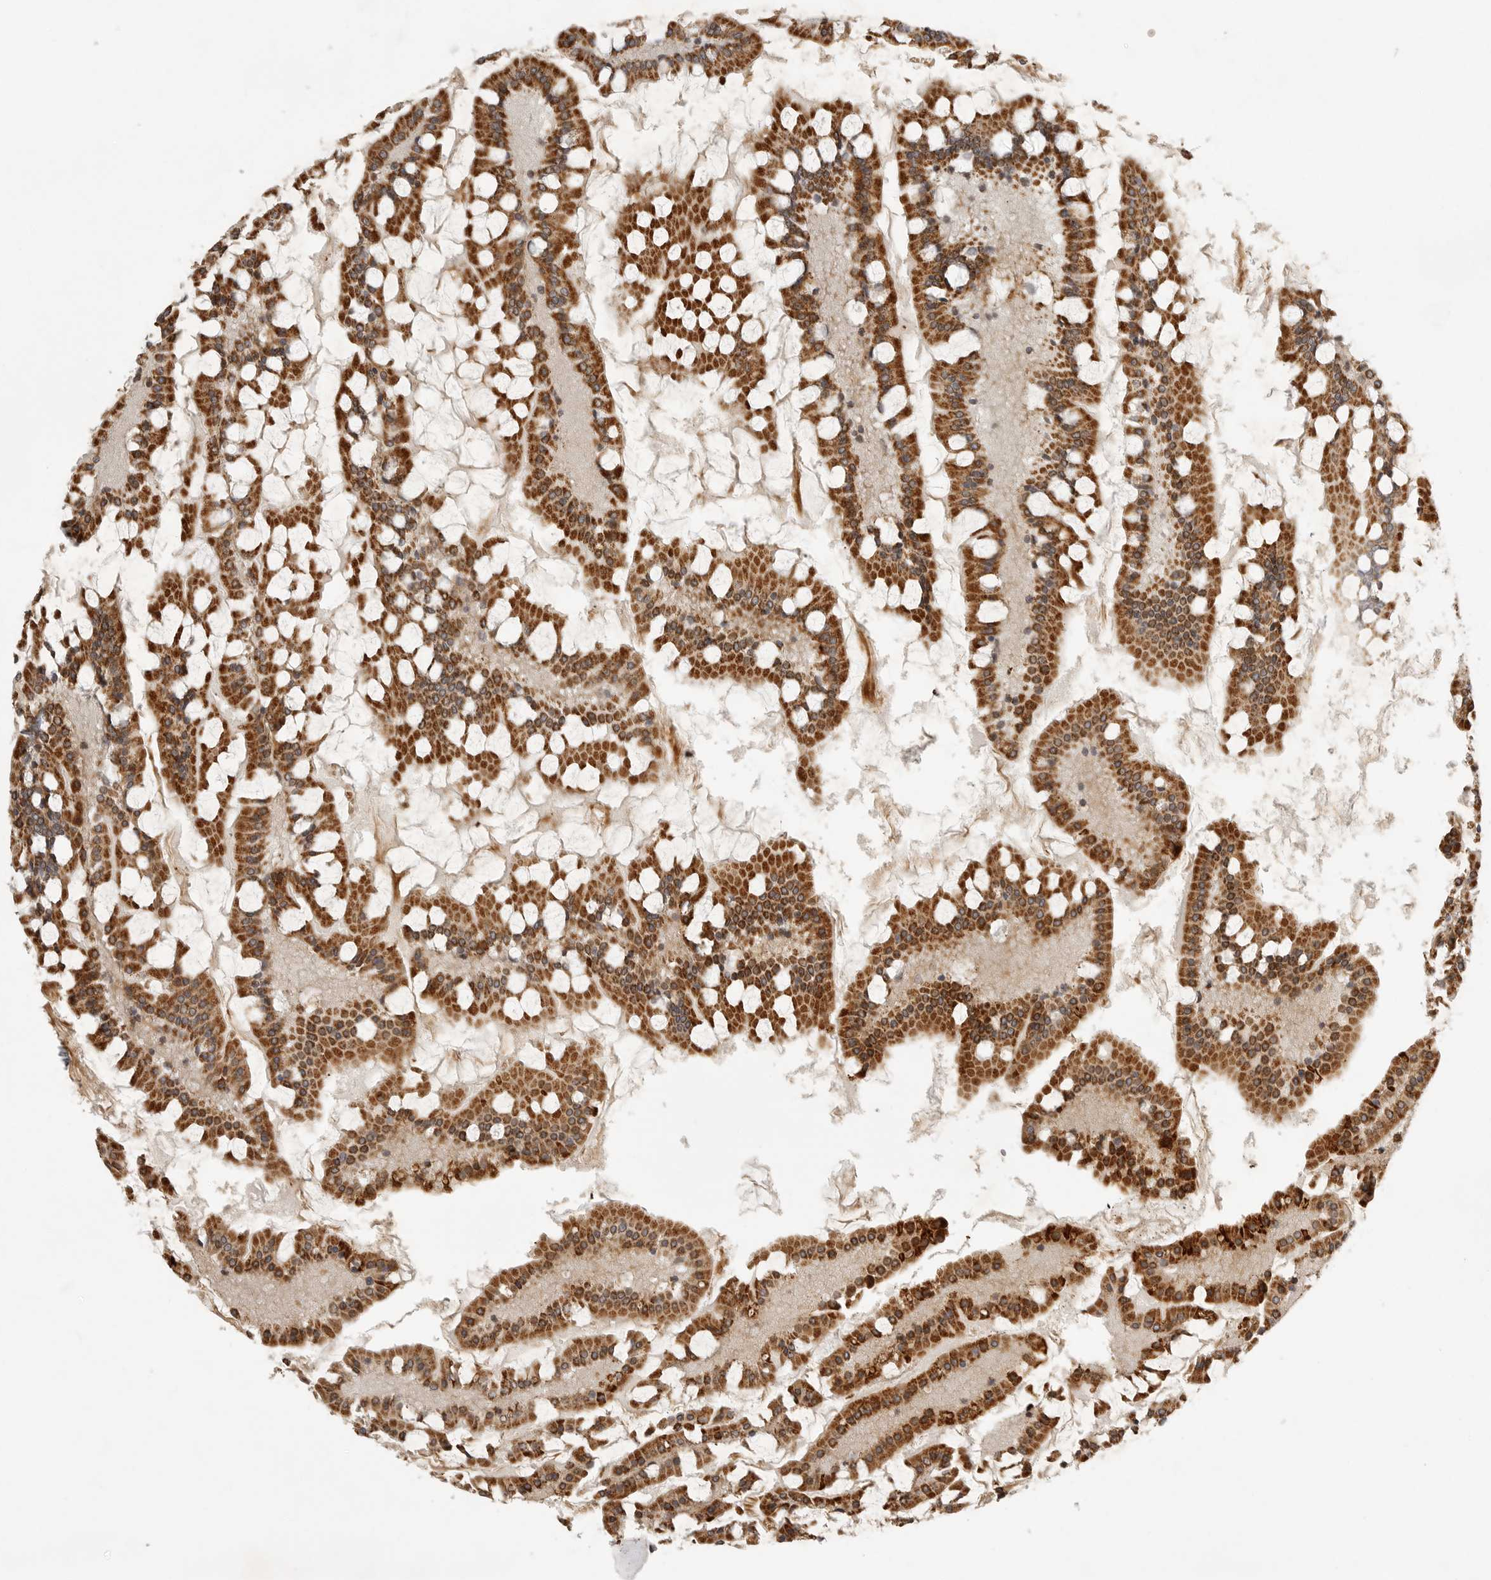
{"staining": {"intensity": "strong", "quantity": ">75%", "location": "cytoplasmic/membranous"}, "tissue": "small intestine", "cell_type": "Glandular cells", "image_type": "normal", "snomed": [{"axis": "morphology", "description": "Normal tissue, NOS"}, {"axis": "topography", "description": "Small intestine"}], "caption": "Immunohistochemical staining of unremarkable small intestine displays >75% levels of strong cytoplasmic/membranous protein expression in about >75% of glandular cells. (IHC, brightfield microscopy, high magnification).", "gene": "NARS2", "patient": {"sex": "male", "age": 41}}